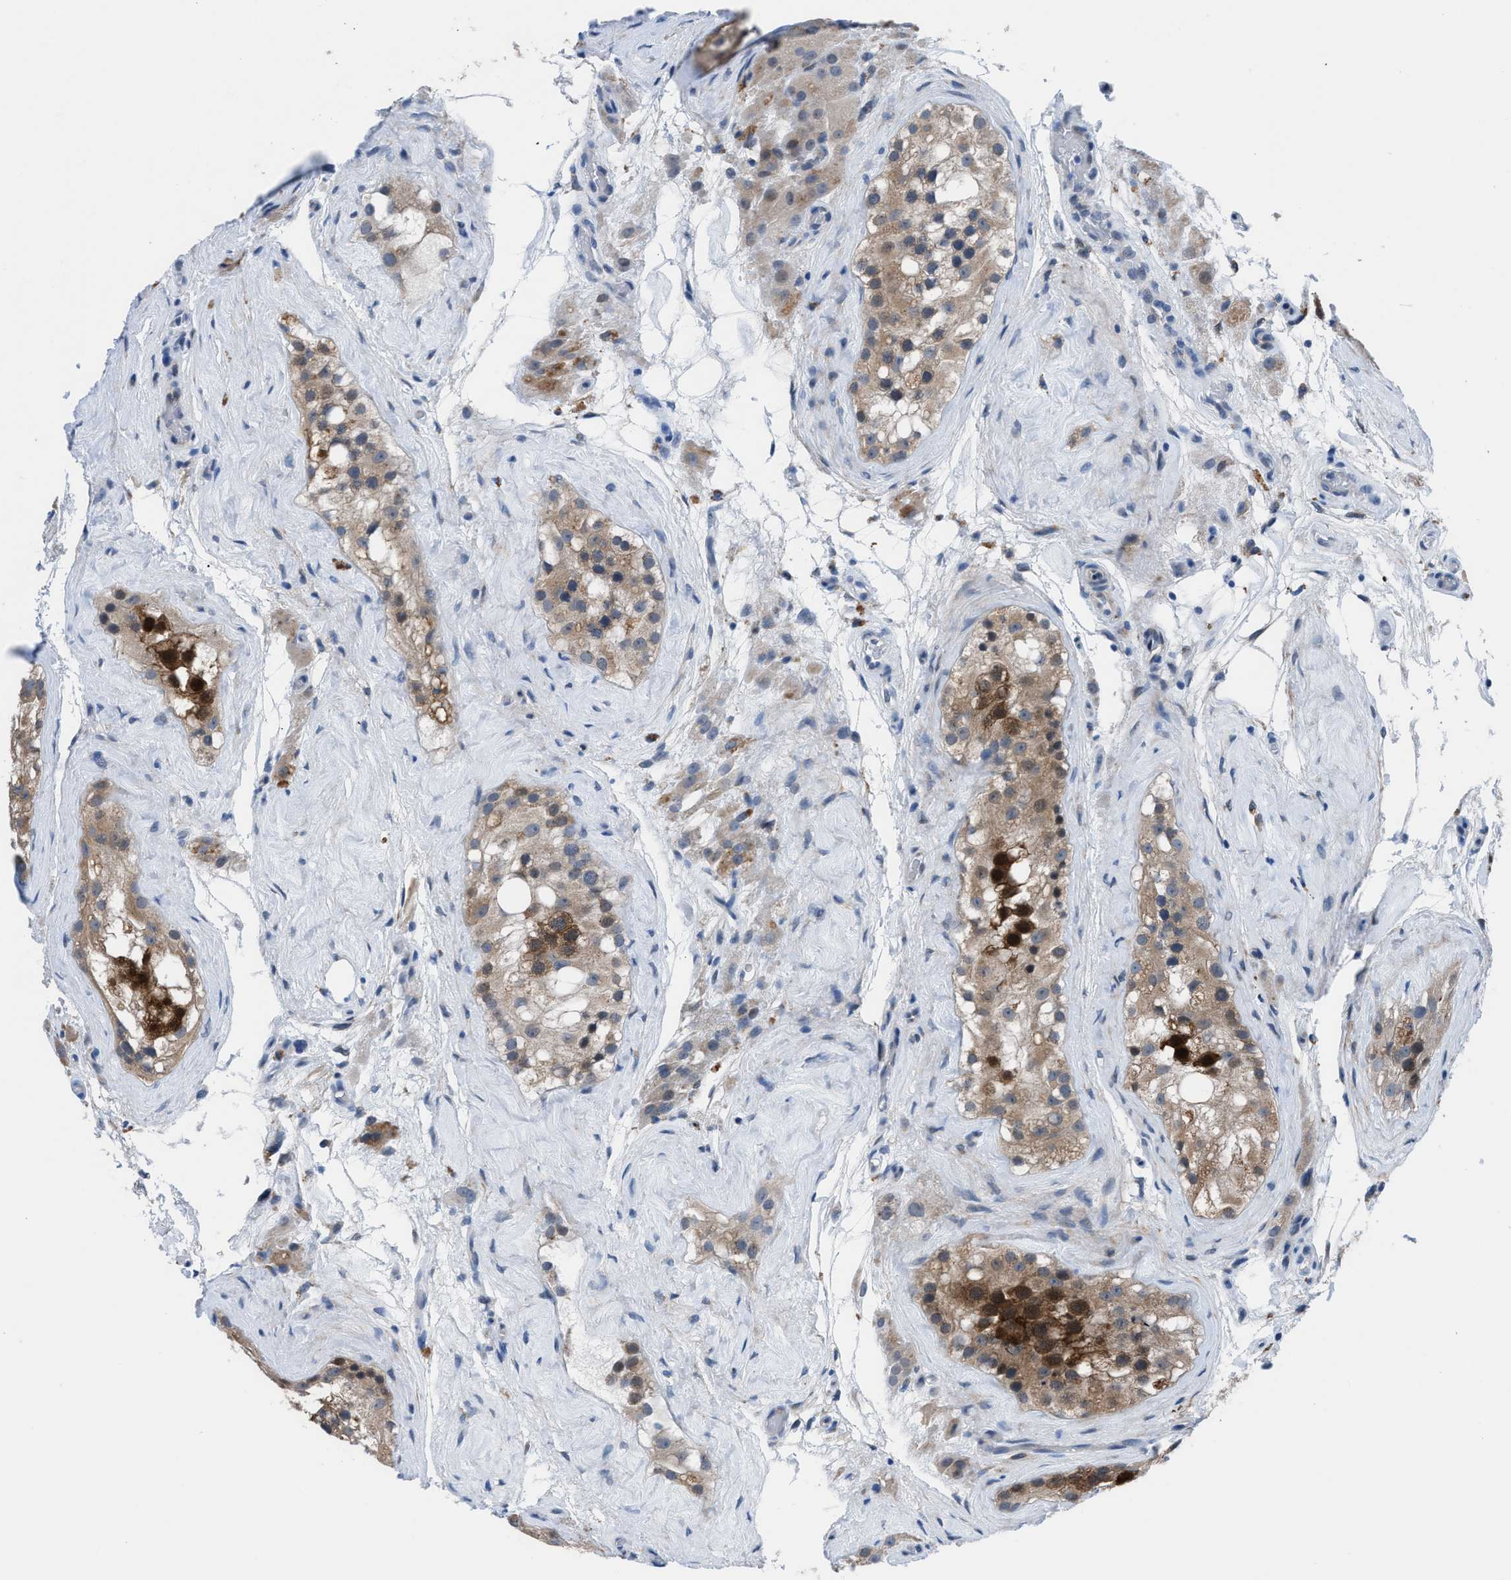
{"staining": {"intensity": "strong", "quantity": ">75%", "location": "cytoplasmic/membranous,nuclear"}, "tissue": "testis", "cell_type": "Cells in seminiferous ducts", "image_type": "normal", "snomed": [{"axis": "morphology", "description": "Normal tissue, NOS"}, {"axis": "morphology", "description": "Seminoma, NOS"}, {"axis": "topography", "description": "Testis"}], "caption": "Immunohistochemical staining of normal testis exhibits high levels of strong cytoplasmic/membranous,nuclear staining in approximately >75% of cells in seminiferous ducts. The staining was performed using DAB, with brown indicating positive protein expression. Nuclei are stained blue with hematoxylin.", "gene": "UAP1", "patient": {"sex": "male", "age": 71}}